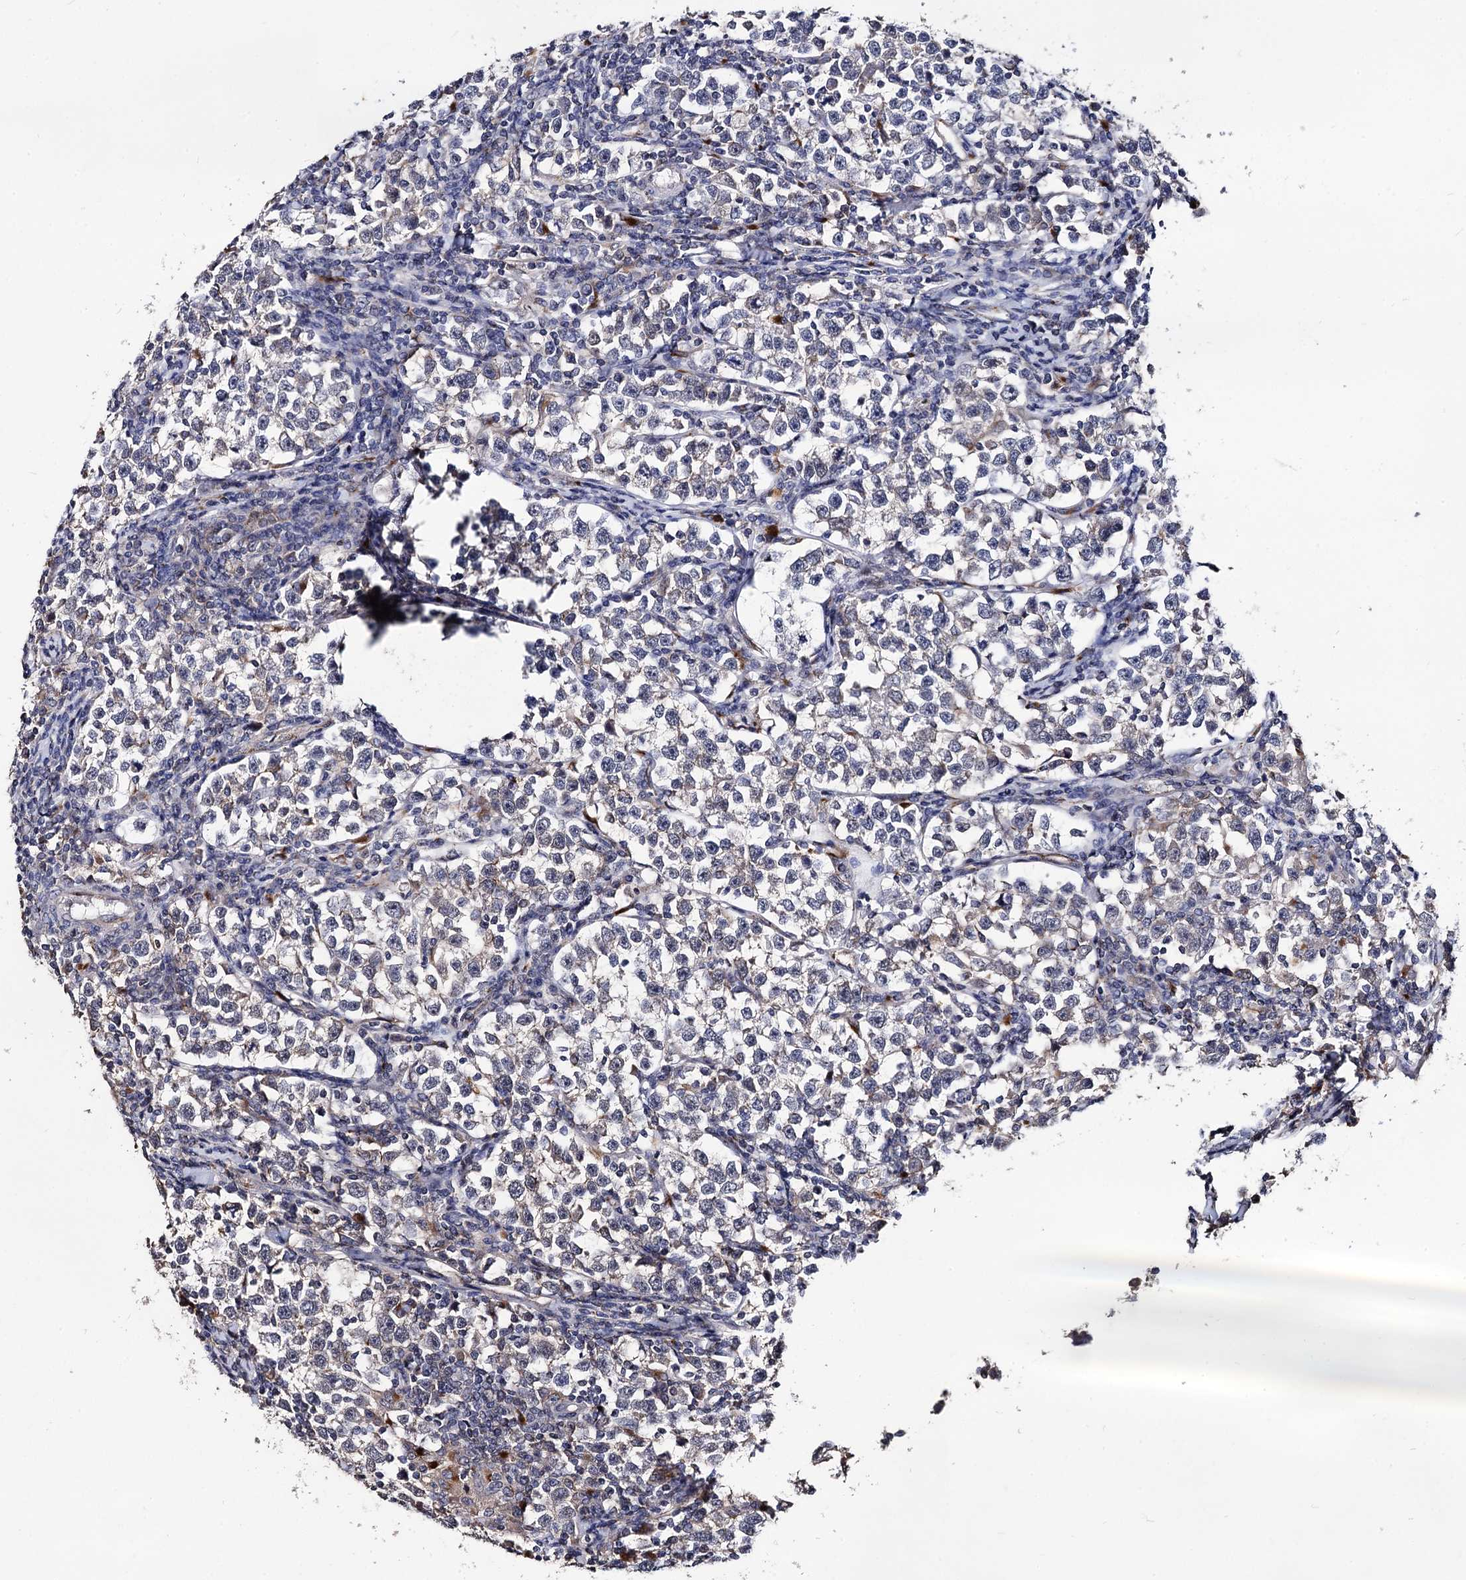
{"staining": {"intensity": "negative", "quantity": "none", "location": "none"}, "tissue": "testis cancer", "cell_type": "Tumor cells", "image_type": "cancer", "snomed": [{"axis": "morphology", "description": "Normal tissue, NOS"}, {"axis": "morphology", "description": "Seminoma, NOS"}, {"axis": "topography", "description": "Testis"}], "caption": "Histopathology image shows no significant protein expression in tumor cells of testis cancer.", "gene": "MICAL2", "patient": {"sex": "male", "age": 43}}